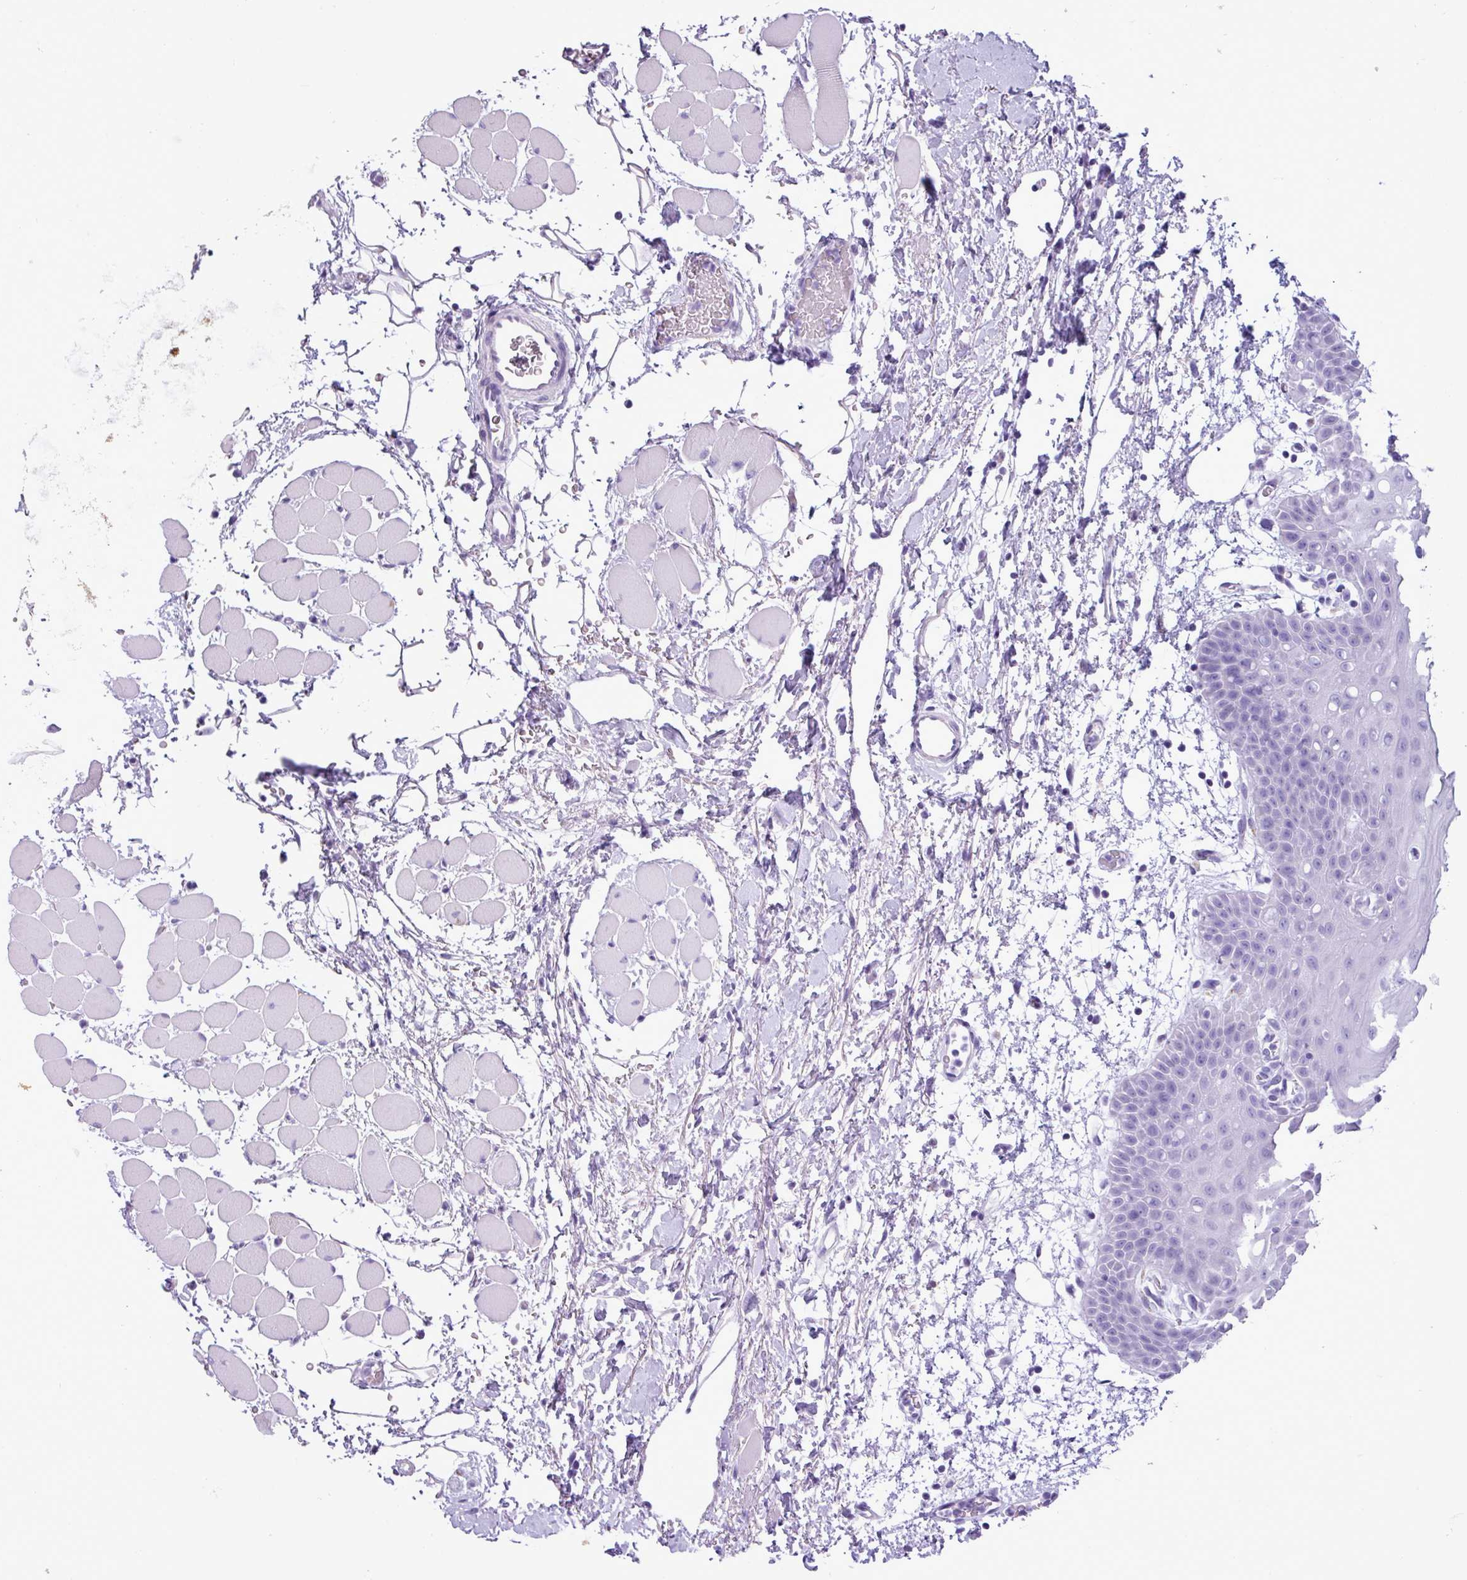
{"staining": {"intensity": "negative", "quantity": "none", "location": "none"}, "tissue": "oral mucosa", "cell_type": "Squamous epithelial cells", "image_type": "normal", "snomed": [{"axis": "morphology", "description": "Normal tissue, NOS"}, {"axis": "topography", "description": "Oral tissue"}, {"axis": "topography", "description": "Tounge, NOS"}], "caption": "Benign oral mucosa was stained to show a protein in brown. There is no significant expression in squamous epithelial cells.", "gene": "AGO3", "patient": {"sex": "female", "age": 59}}